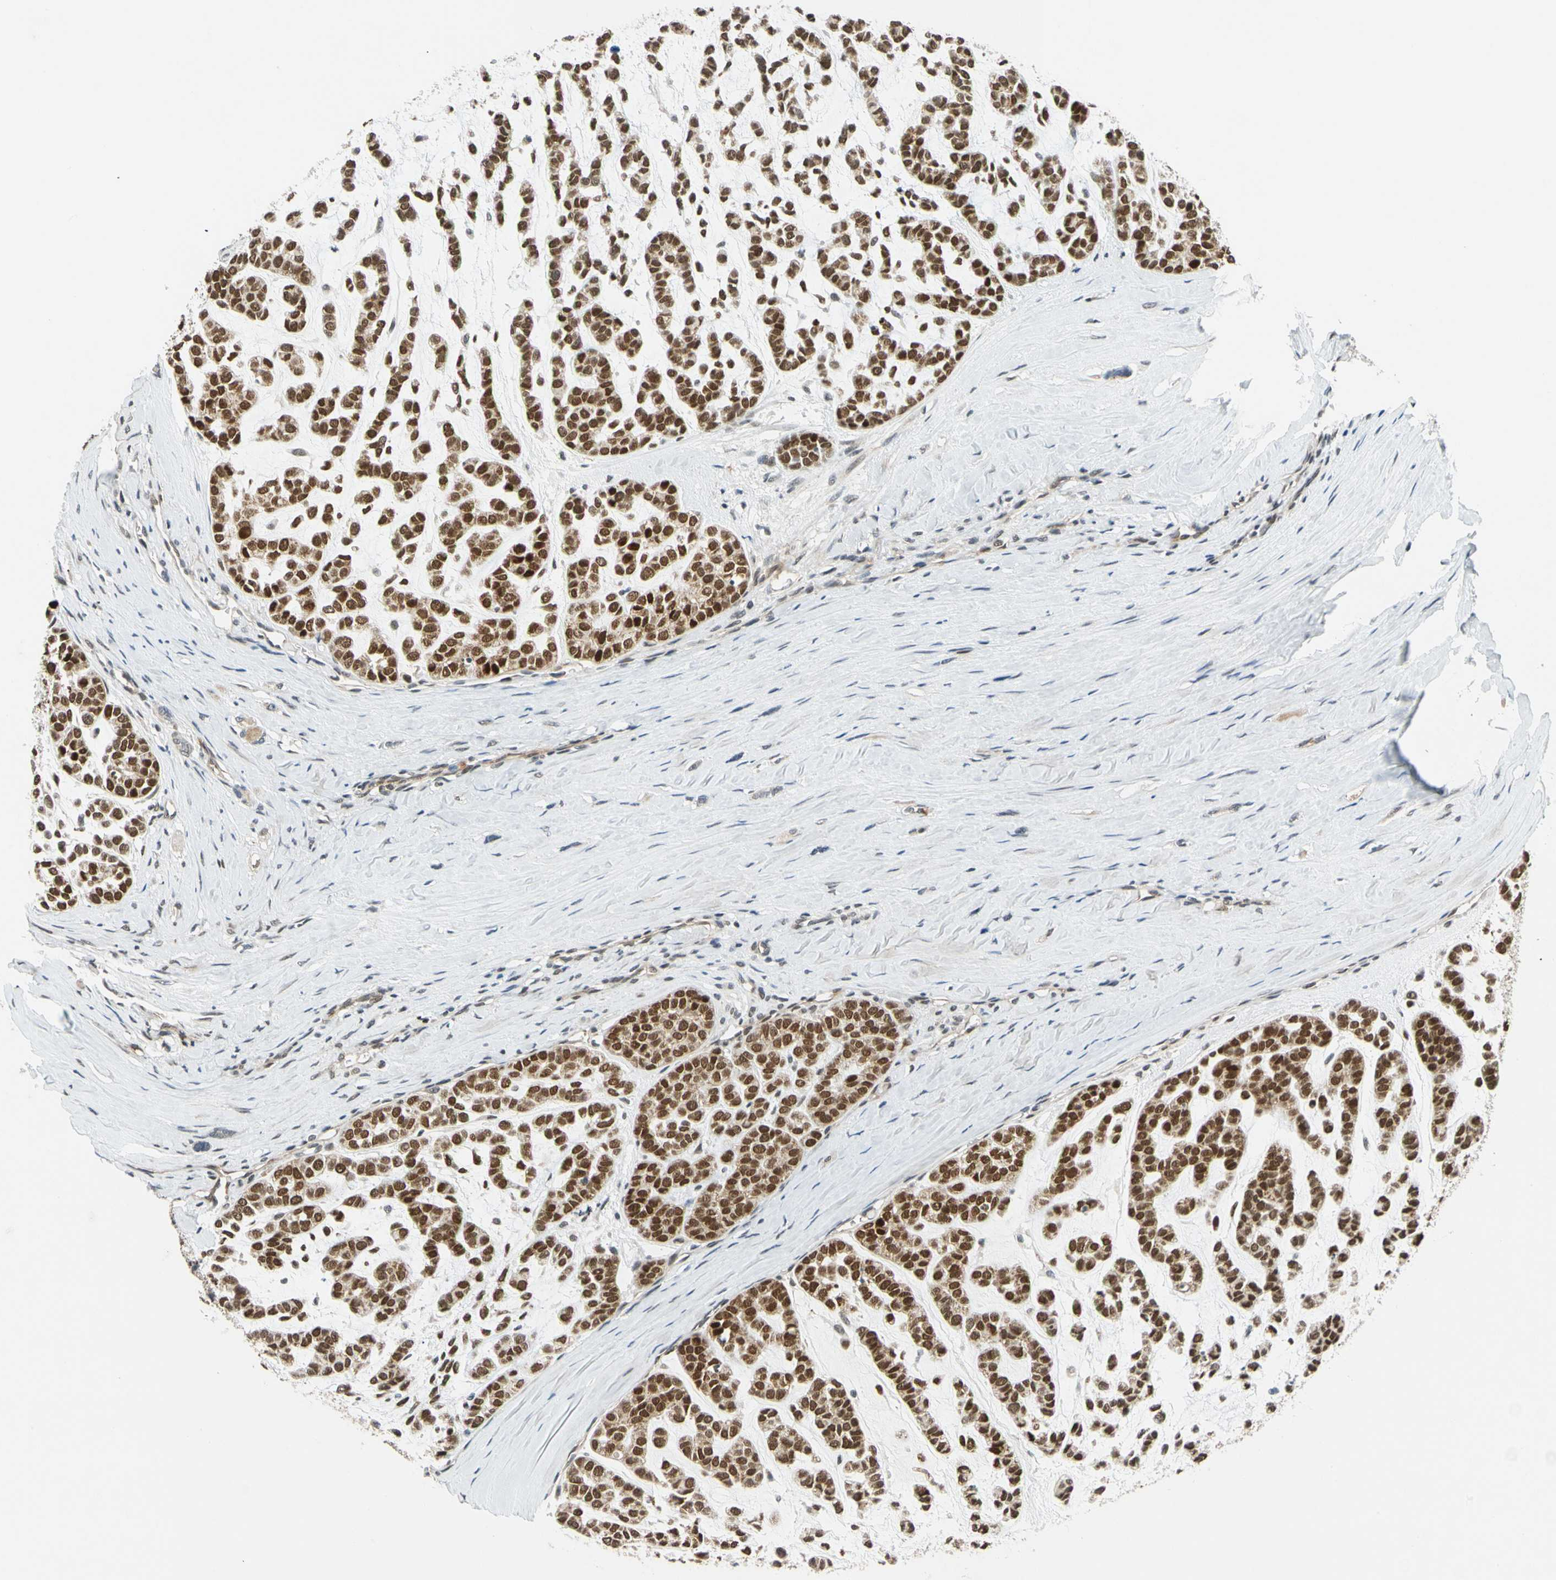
{"staining": {"intensity": "strong", "quantity": ">75%", "location": "cytoplasmic/membranous,nuclear"}, "tissue": "head and neck cancer", "cell_type": "Tumor cells", "image_type": "cancer", "snomed": [{"axis": "morphology", "description": "Adenocarcinoma, NOS"}, {"axis": "morphology", "description": "Adenoma, NOS"}, {"axis": "topography", "description": "Head-Neck"}], "caption": "The image shows a brown stain indicating the presence of a protein in the cytoplasmic/membranous and nuclear of tumor cells in head and neck cancer.", "gene": "POGZ", "patient": {"sex": "female", "age": 55}}